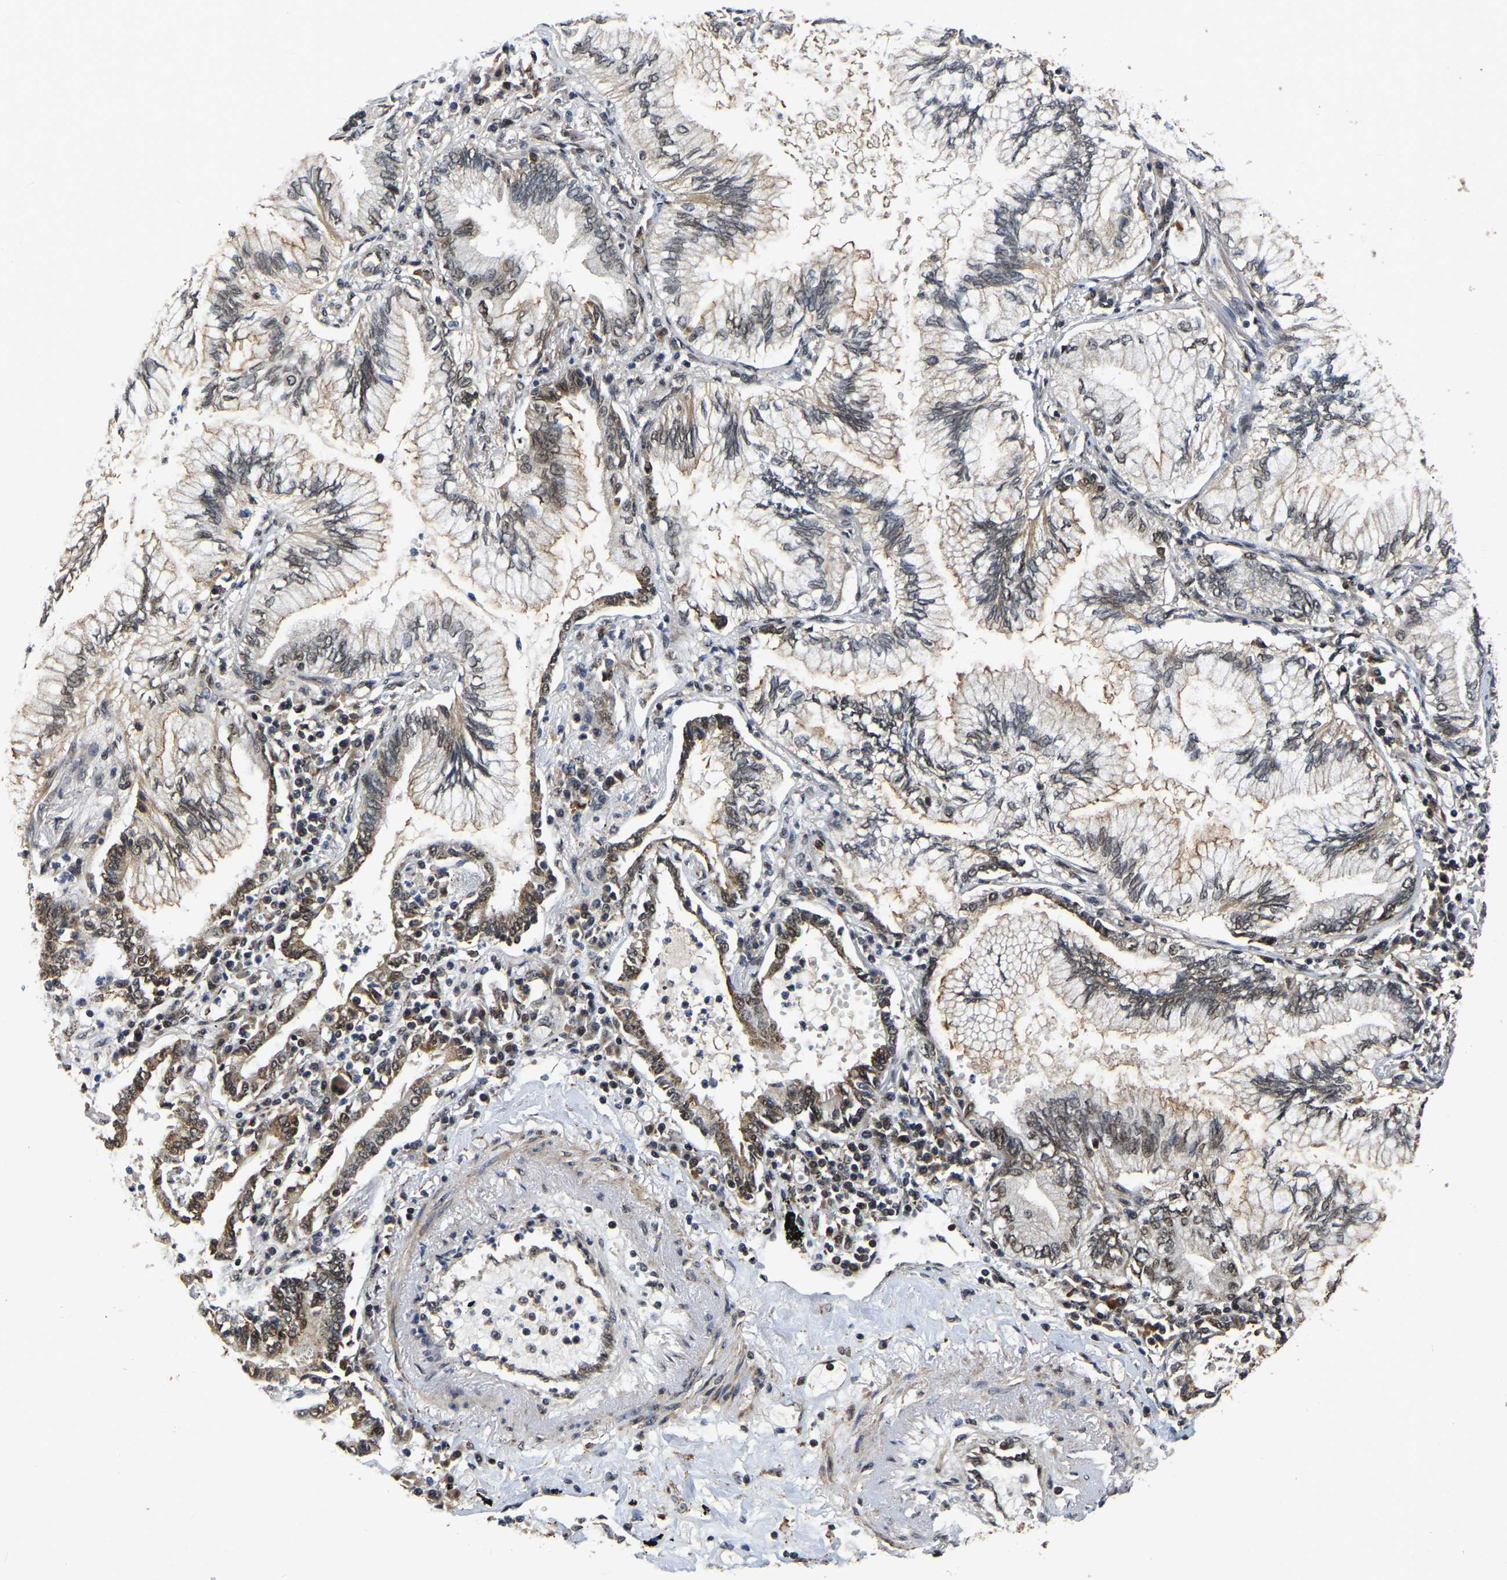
{"staining": {"intensity": "weak", "quantity": "25%-75%", "location": "cytoplasmic/membranous,nuclear"}, "tissue": "lung cancer", "cell_type": "Tumor cells", "image_type": "cancer", "snomed": [{"axis": "morphology", "description": "Normal tissue, NOS"}, {"axis": "morphology", "description": "Adenocarcinoma, NOS"}, {"axis": "topography", "description": "Bronchus"}, {"axis": "topography", "description": "Lung"}], "caption": "This histopathology image shows immunohistochemistry (IHC) staining of lung cancer, with low weak cytoplasmic/membranous and nuclear positivity in about 25%-75% of tumor cells.", "gene": "CIAO1", "patient": {"sex": "female", "age": 70}}